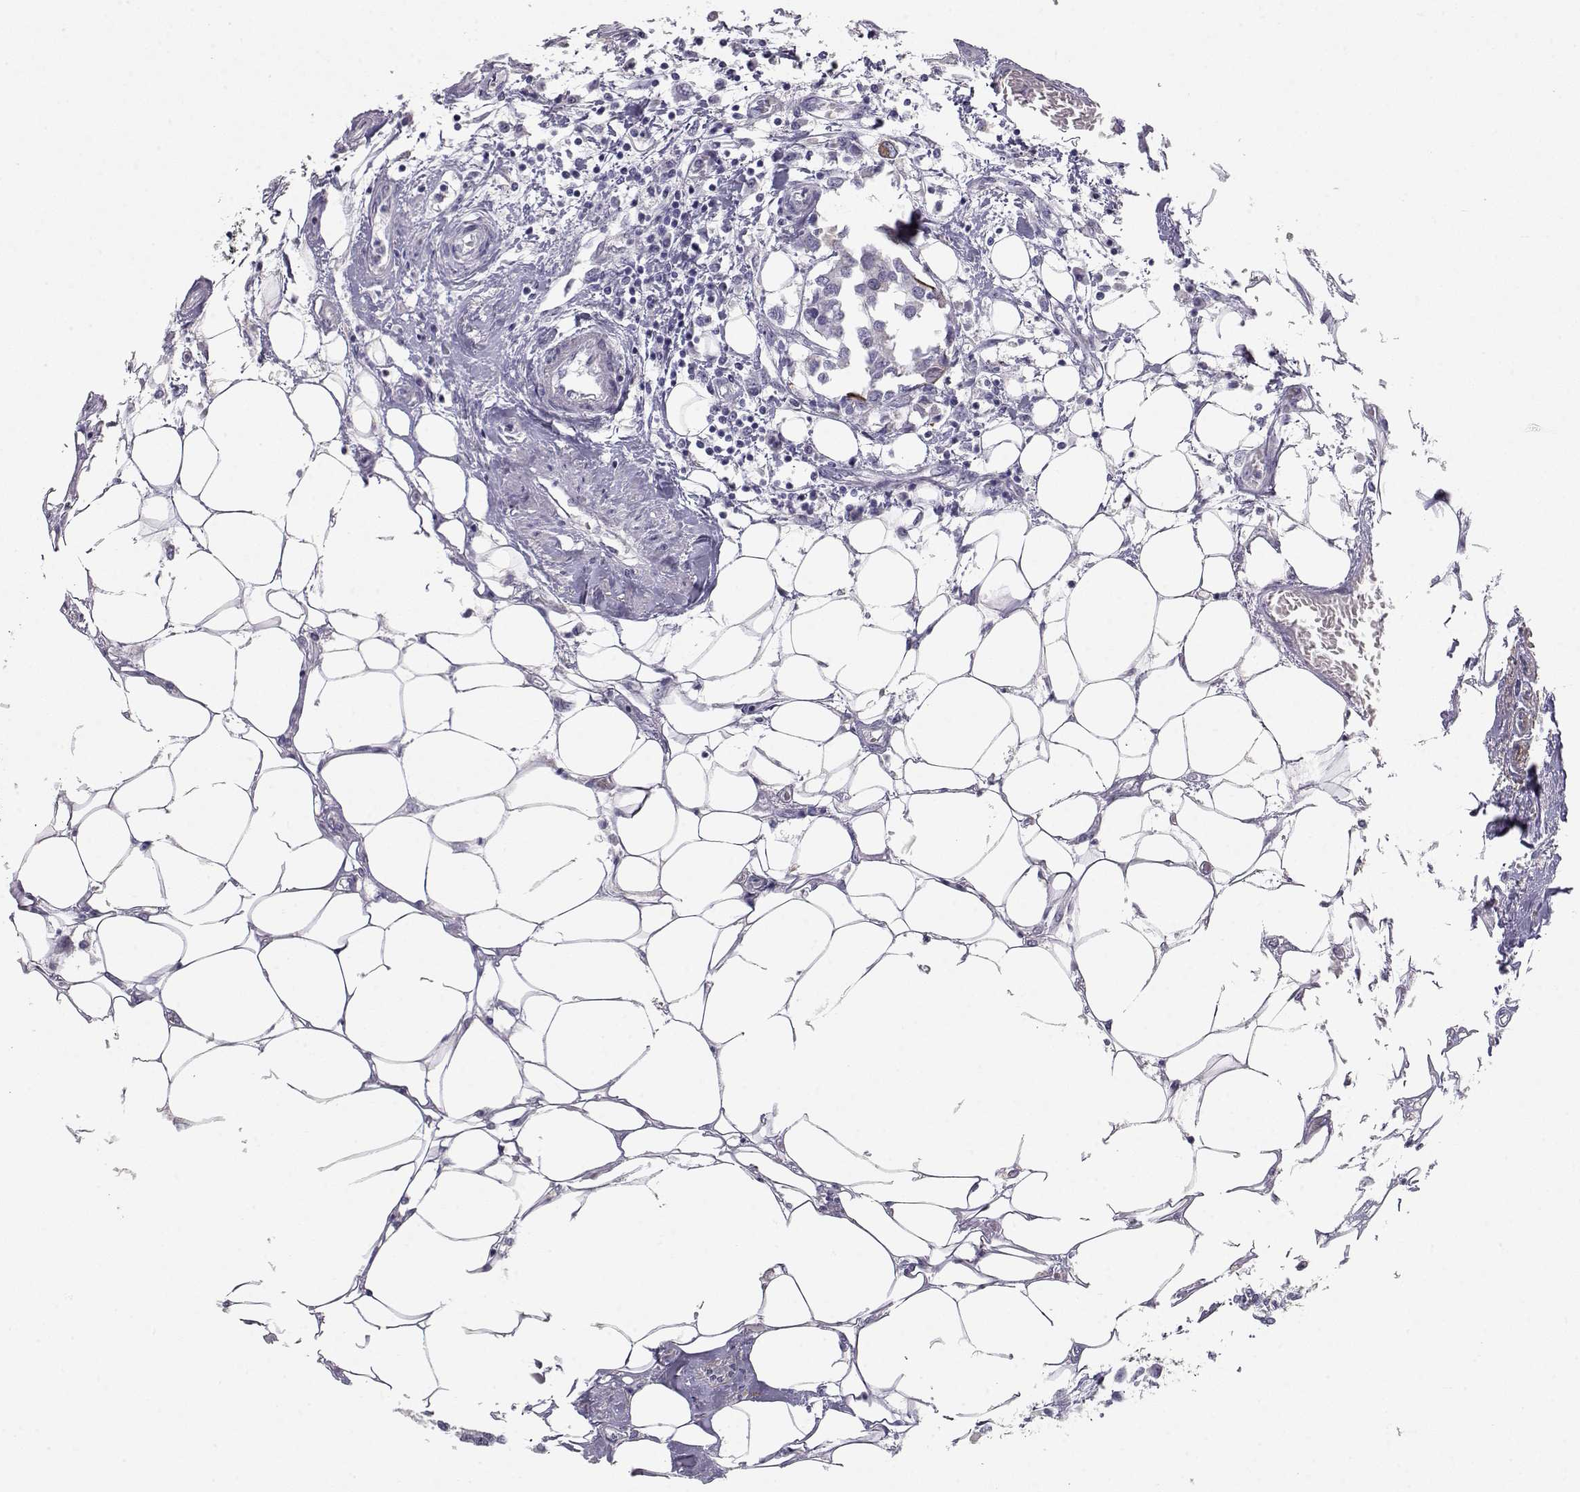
{"staining": {"intensity": "strong", "quantity": "<25%", "location": "cytoplasmic/membranous"}, "tissue": "breast cancer", "cell_type": "Tumor cells", "image_type": "cancer", "snomed": [{"axis": "morphology", "description": "Duct carcinoma"}, {"axis": "topography", "description": "Breast"}], "caption": "Immunohistochemistry of human invasive ductal carcinoma (breast) demonstrates medium levels of strong cytoplasmic/membranous positivity in about <25% of tumor cells. The staining was performed using DAB to visualize the protein expression in brown, while the nuclei were stained in blue with hematoxylin (Magnification: 20x).", "gene": "LAMB3", "patient": {"sex": "female", "age": 83}}